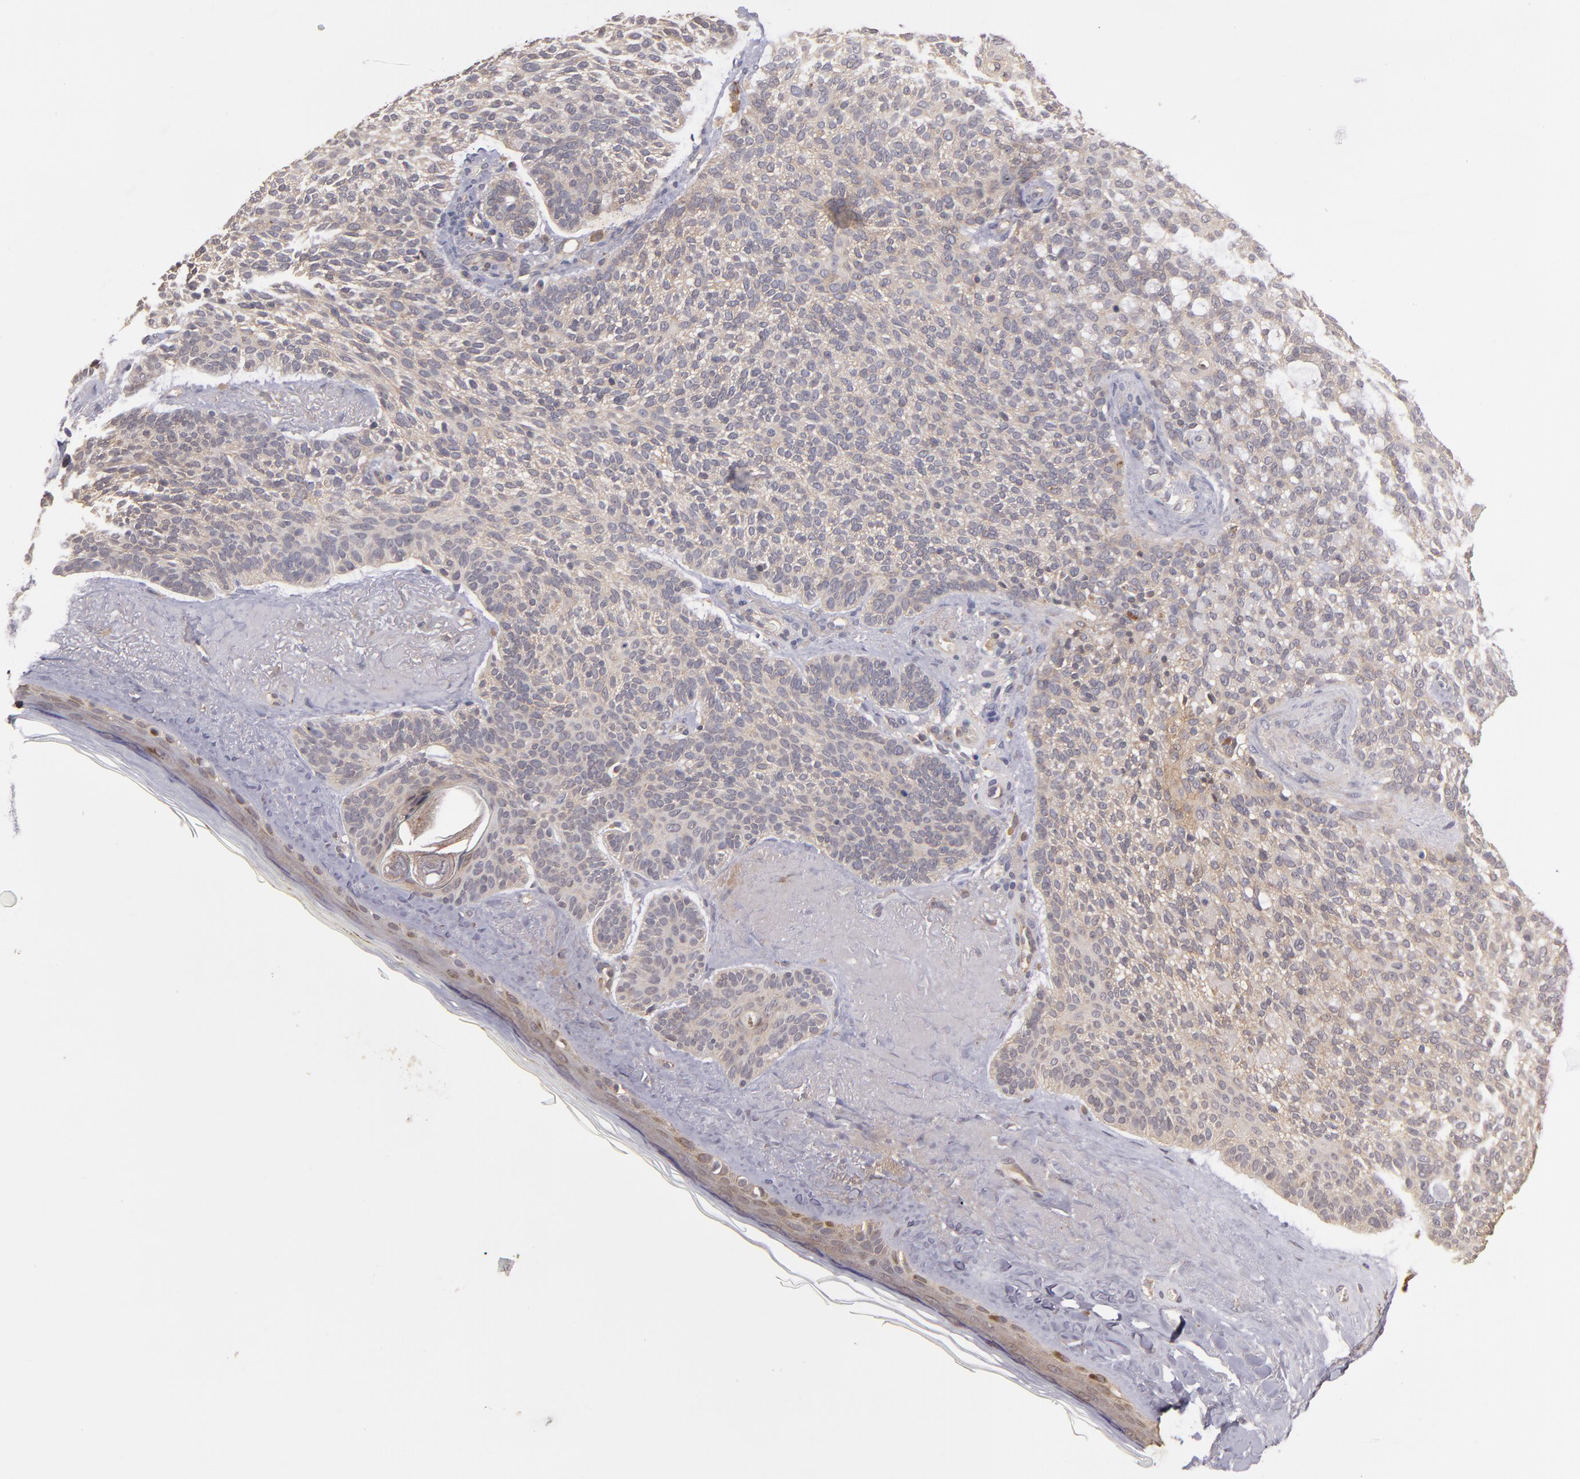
{"staining": {"intensity": "weak", "quantity": ">75%", "location": "cytoplasmic/membranous"}, "tissue": "skin cancer", "cell_type": "Tumor cells", "image_type": "cancer", "snomed": [{"axis": "morphology", "description": "Normal tissue, NOS"}, {"axis": "morphology", "description": "Basal cell carcinoma"}, {"axis": "topography", "description": "Skin"}], "caption": "This is an image of immunohistochemistry staining of skin cancer (basal cell carcinoma), which shows weak expression in the cytoplasmic/membranous of tumor cells.", "gene": "CTSO", "patient": {"sex": "female", "age": 70}}